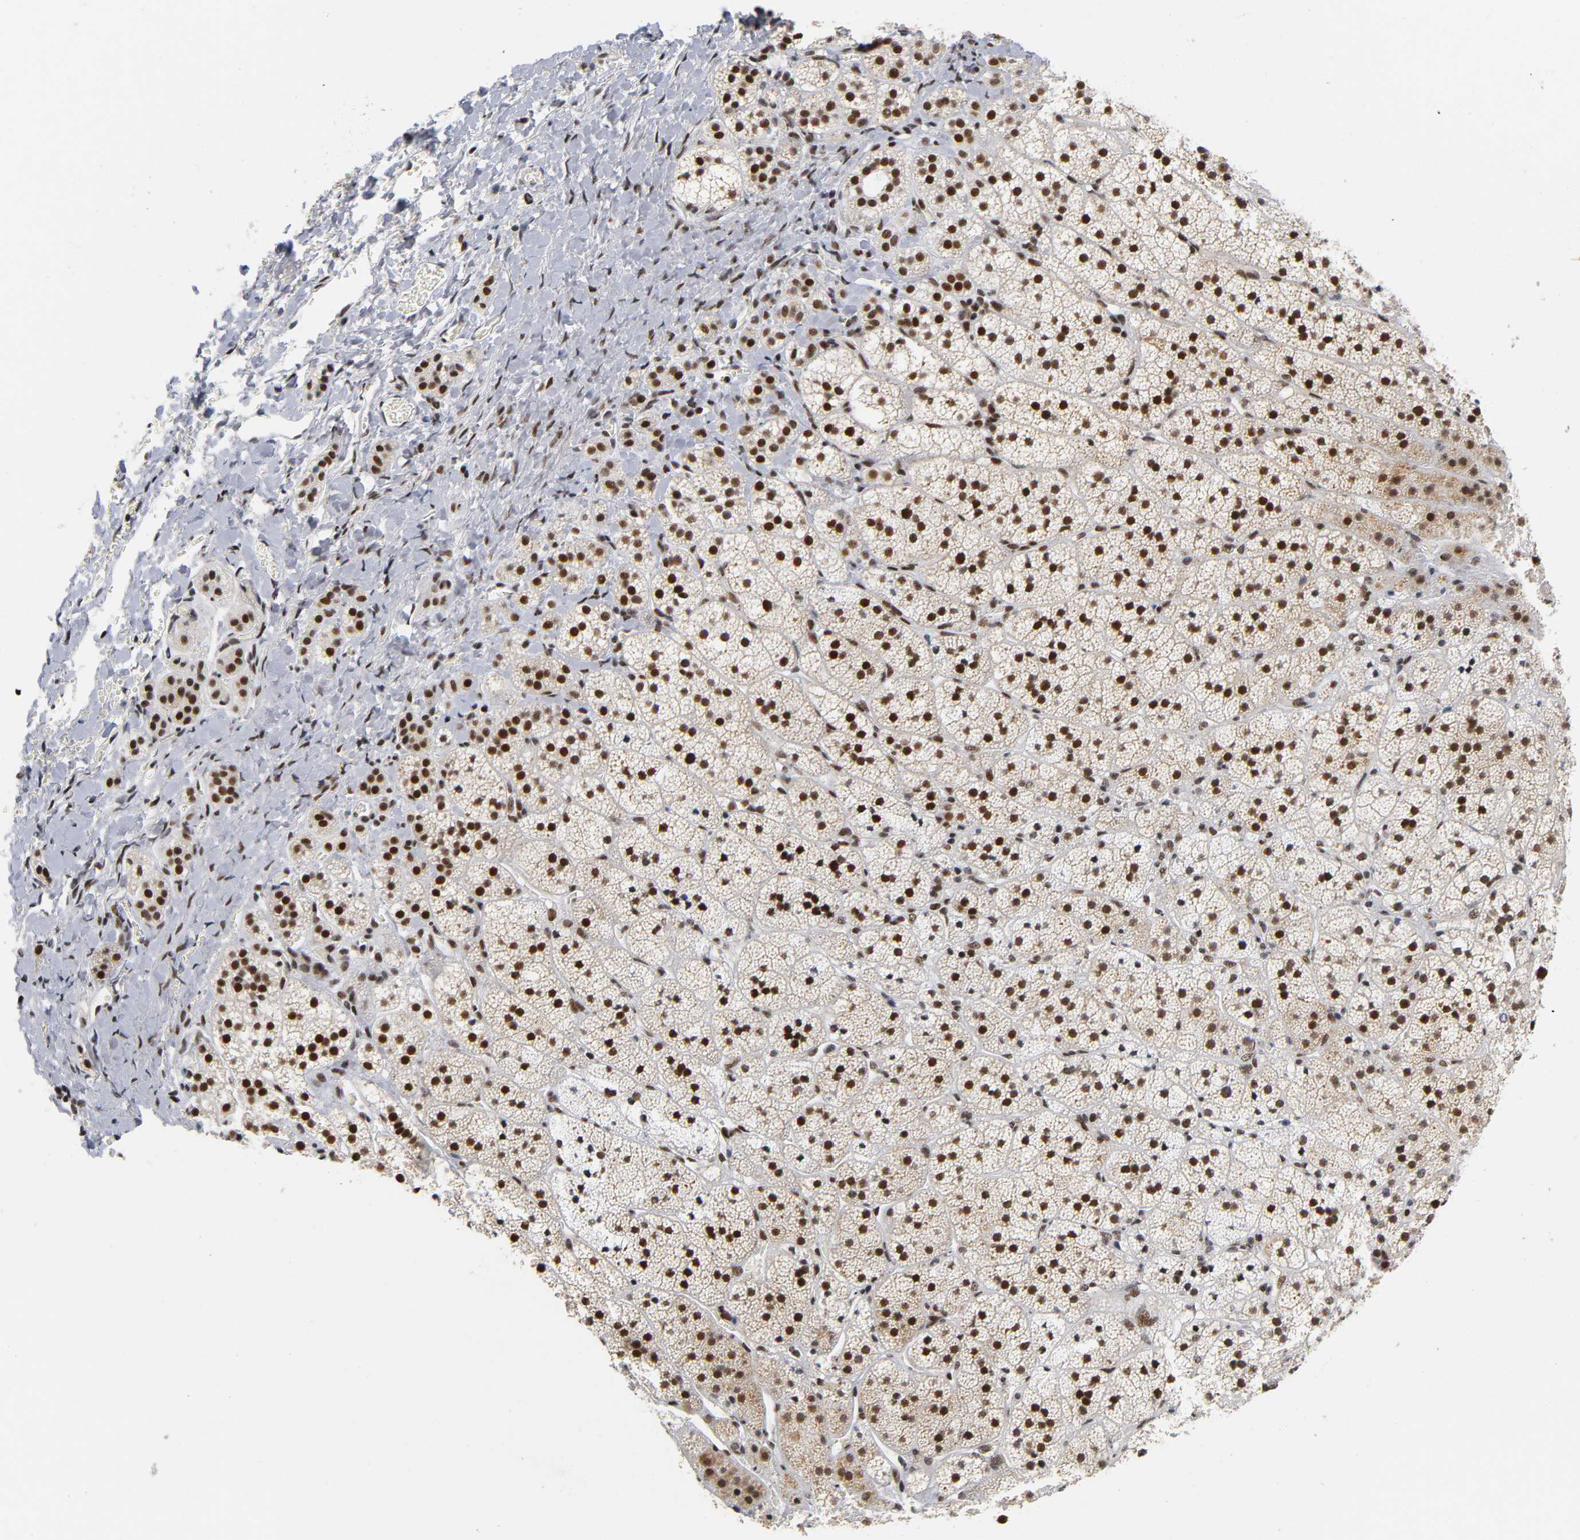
{"staining": {"intensity": "strong", "quantity": ">75%", "location": "nuclear"}, "tissue": "adrenal gland", "cell_type": "Glandular cells", "image_type": "normal", "snomed": [{"axis": "morphology", "description": "Normal tissue, NOS"}, {"axis": "topography", "description": "Adrenal gland"}], "caption": "Protein staining demonstrates strong nuclear expression in about >75% of glandular cells in normal adrenal gland. (DAB = brown stain, brightfield microscopy at high magnification).", "gene": "CREBBP", "patient": {"sex": "female", "age": 44}}